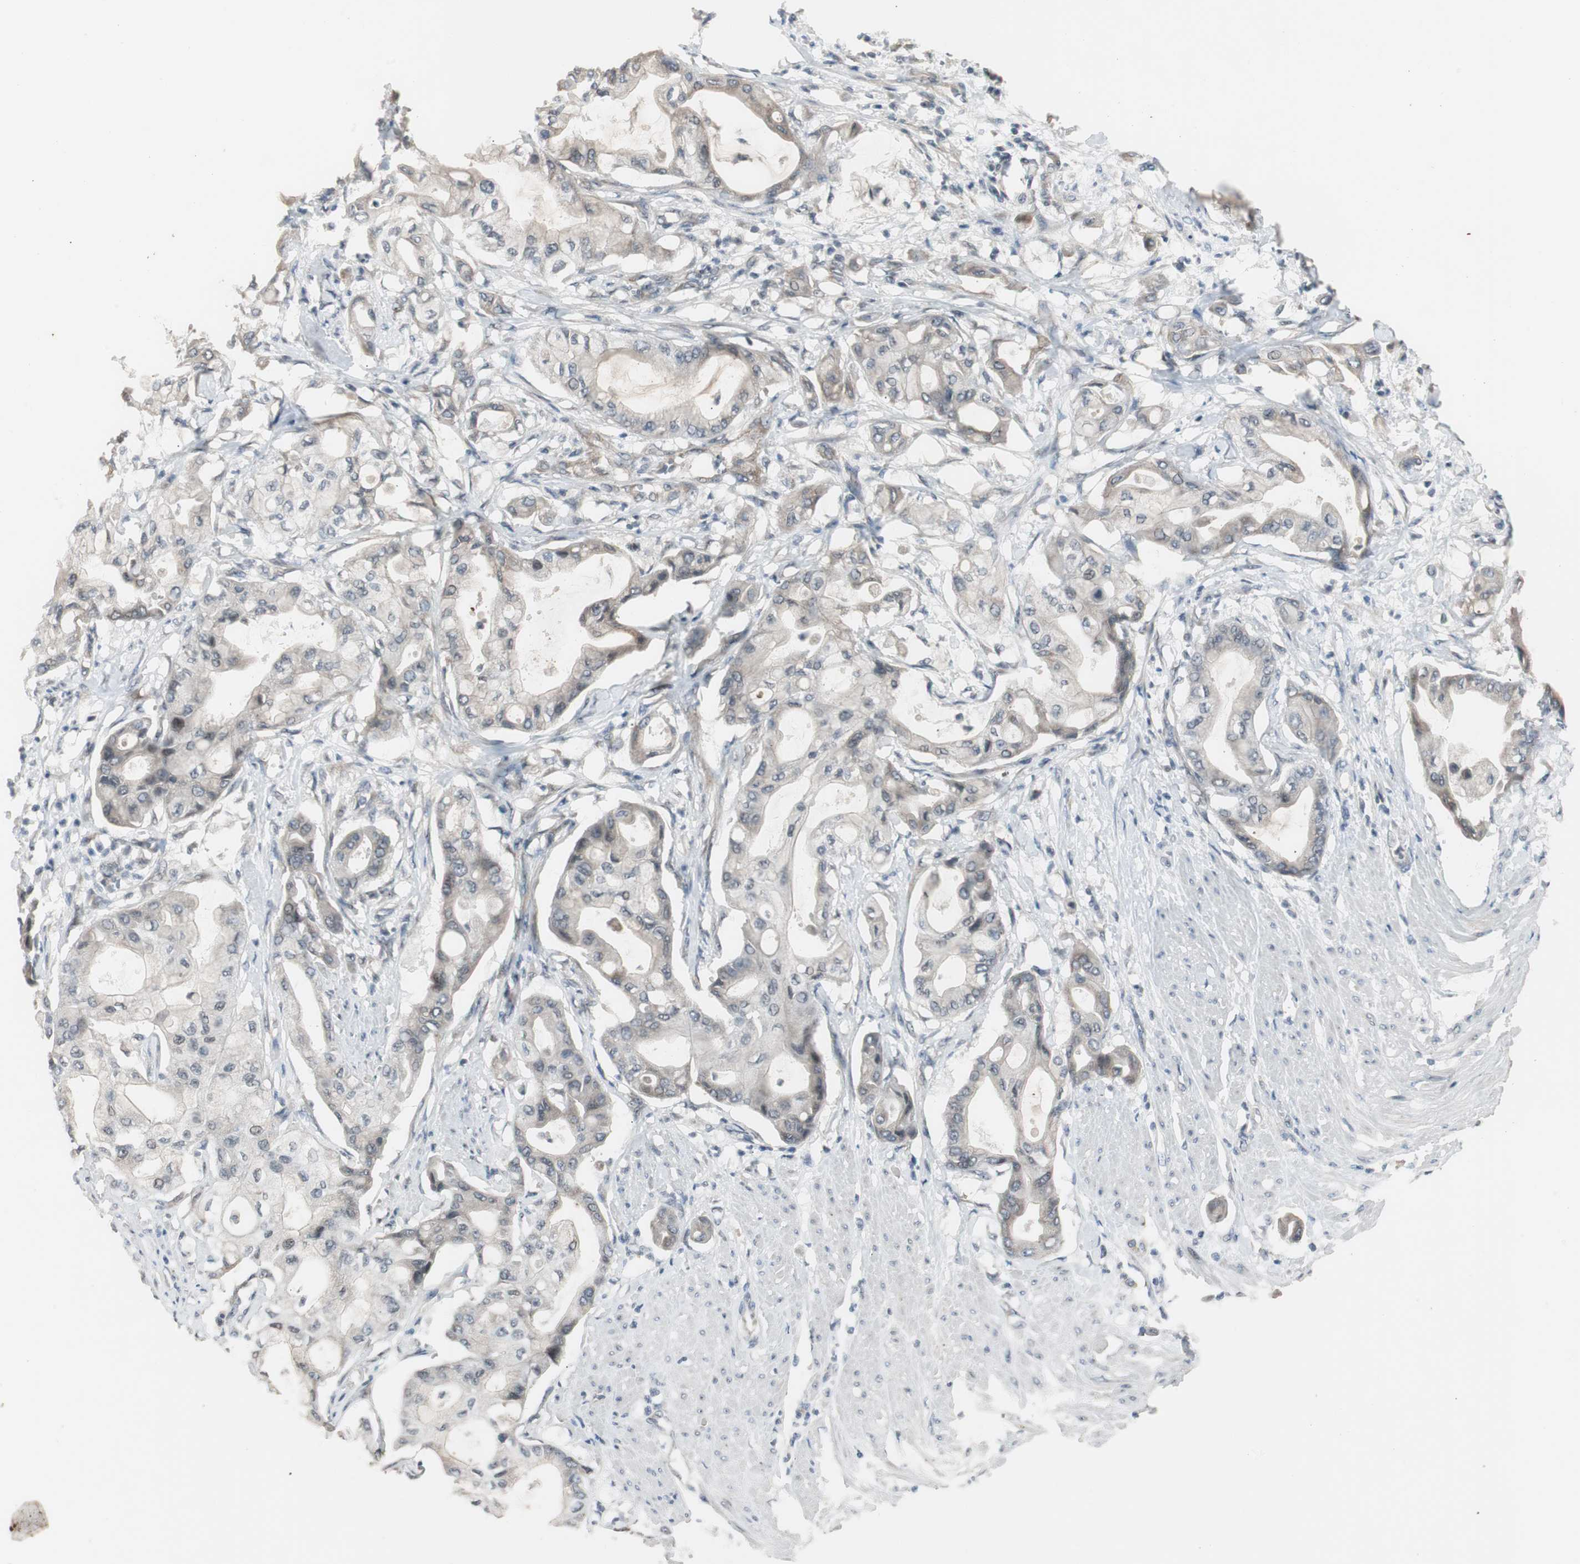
{"staining": {"intensity": "weak", "quantity": ">75%", "location": "cytoplasmic/membranous"}, "tissue": "pancreatic cancer", "cell_type": "Tumor cells", "image_type": "cancer", "snomed": [{"axis": "morphology", "description": "Adenocarcinoma, NOS"}, {"axis": "morphology", "description": "Adenocarcinoma, metastatic, NOS"}, {"axis": "topography", "description": "Lymph node"}, {"axis": "topography", "description": "Pancreas"}, {"axis": "topography", "description": "Duodenum"}], "caption": "Protein staining demonstrates weak cytoplasmic/membranous expression in approximately >75% of tumor cells in pancreatic metastatic adenocarcinoma.", "gene": "ZMPSTE24", "patient": {"sex": "female", "age": 64}}